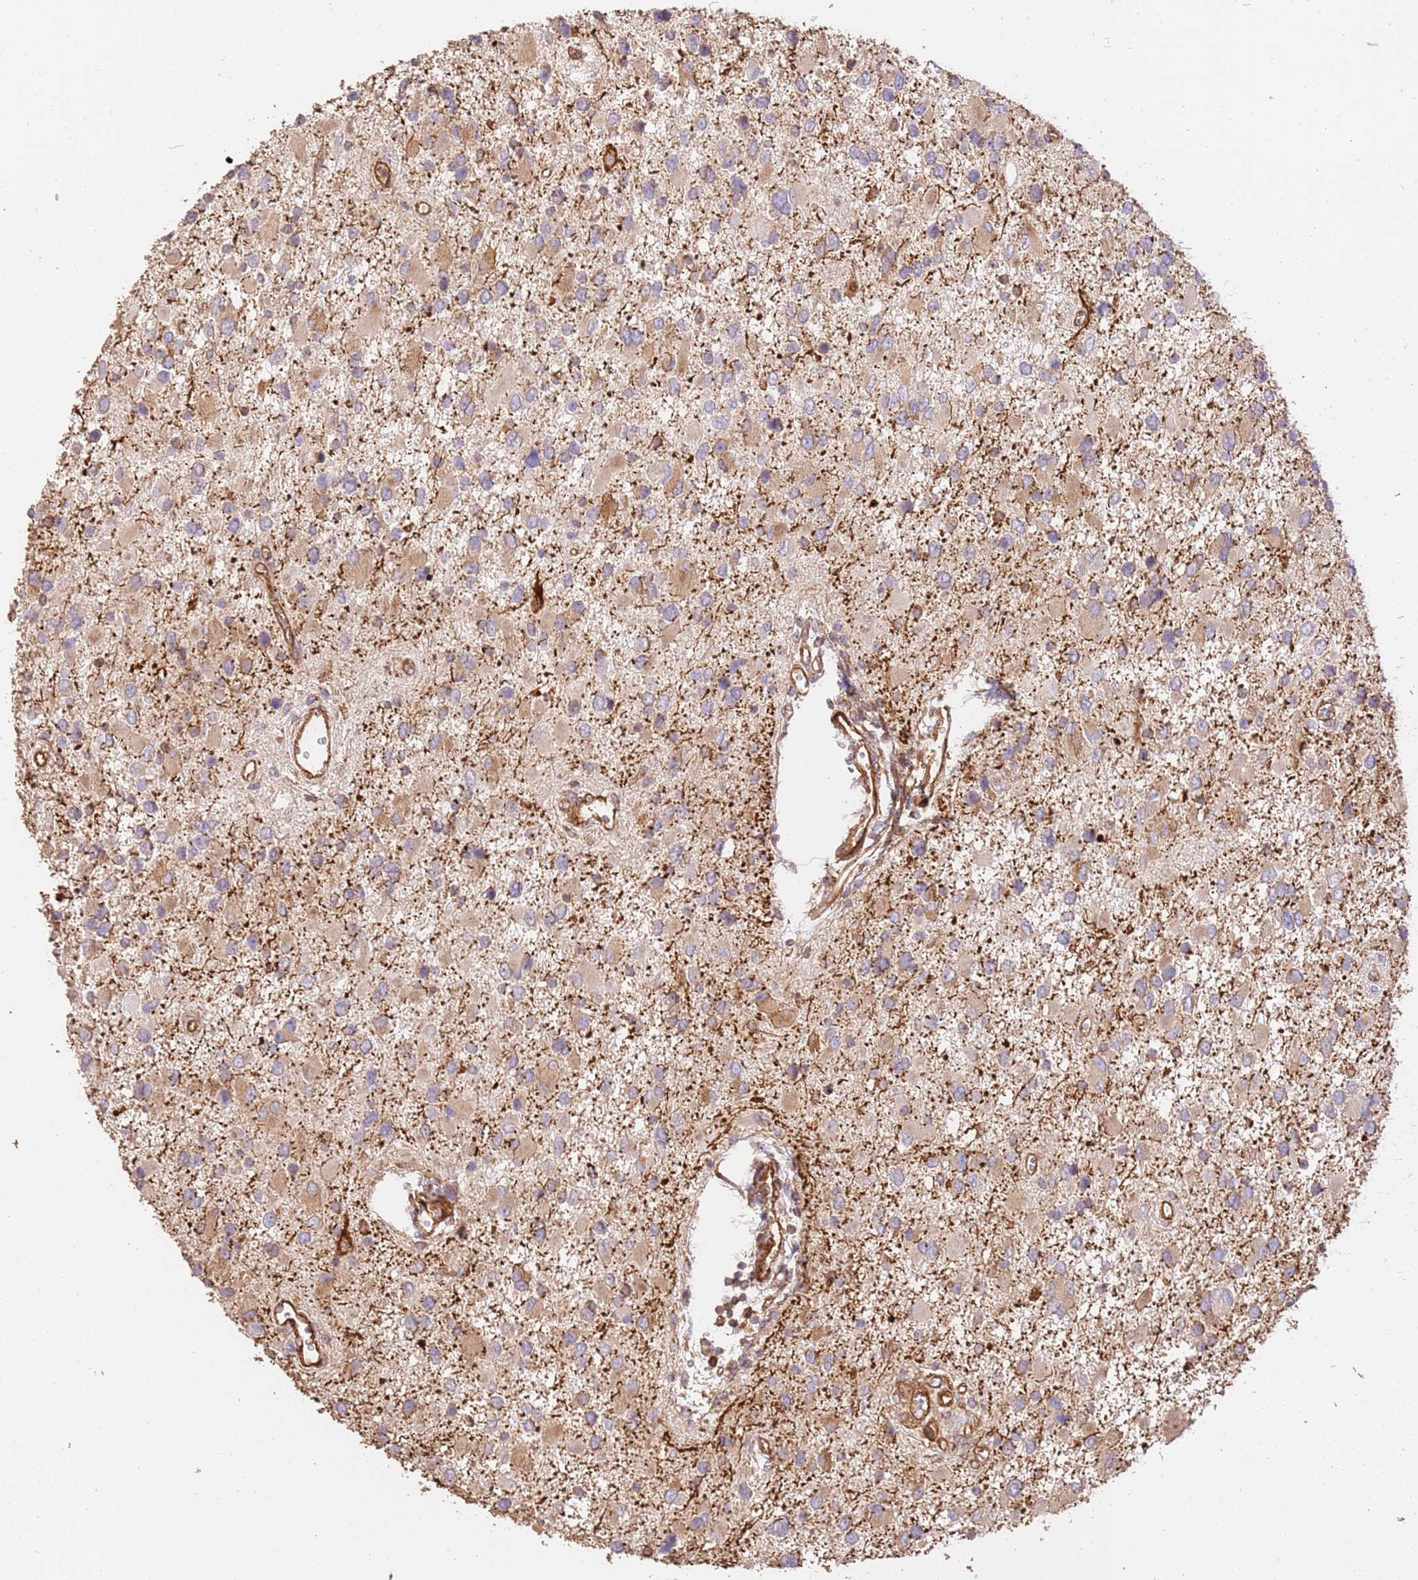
{"staining": {"intensity": "moderate", "quantity": "25%-75%", "location": "cytoplasmic/membranous"}, "tissue": "glioma", "cell_type": "Tumor cells", "image_type": "cancer", "snomed": [{"axis": "morphology", "description": "Glioma, malignant, High grade"}, {"axis": "topography", "description": "Brain"}], "caption": "Immunohistochemical staining of glioma demonstrates medium levels of moderate cytoplasmic/membranous positivity in approximately 25%-75% of tumor cells.", "gene": "ZBTB39", "patient": {"sex": "male", "age": 53}}